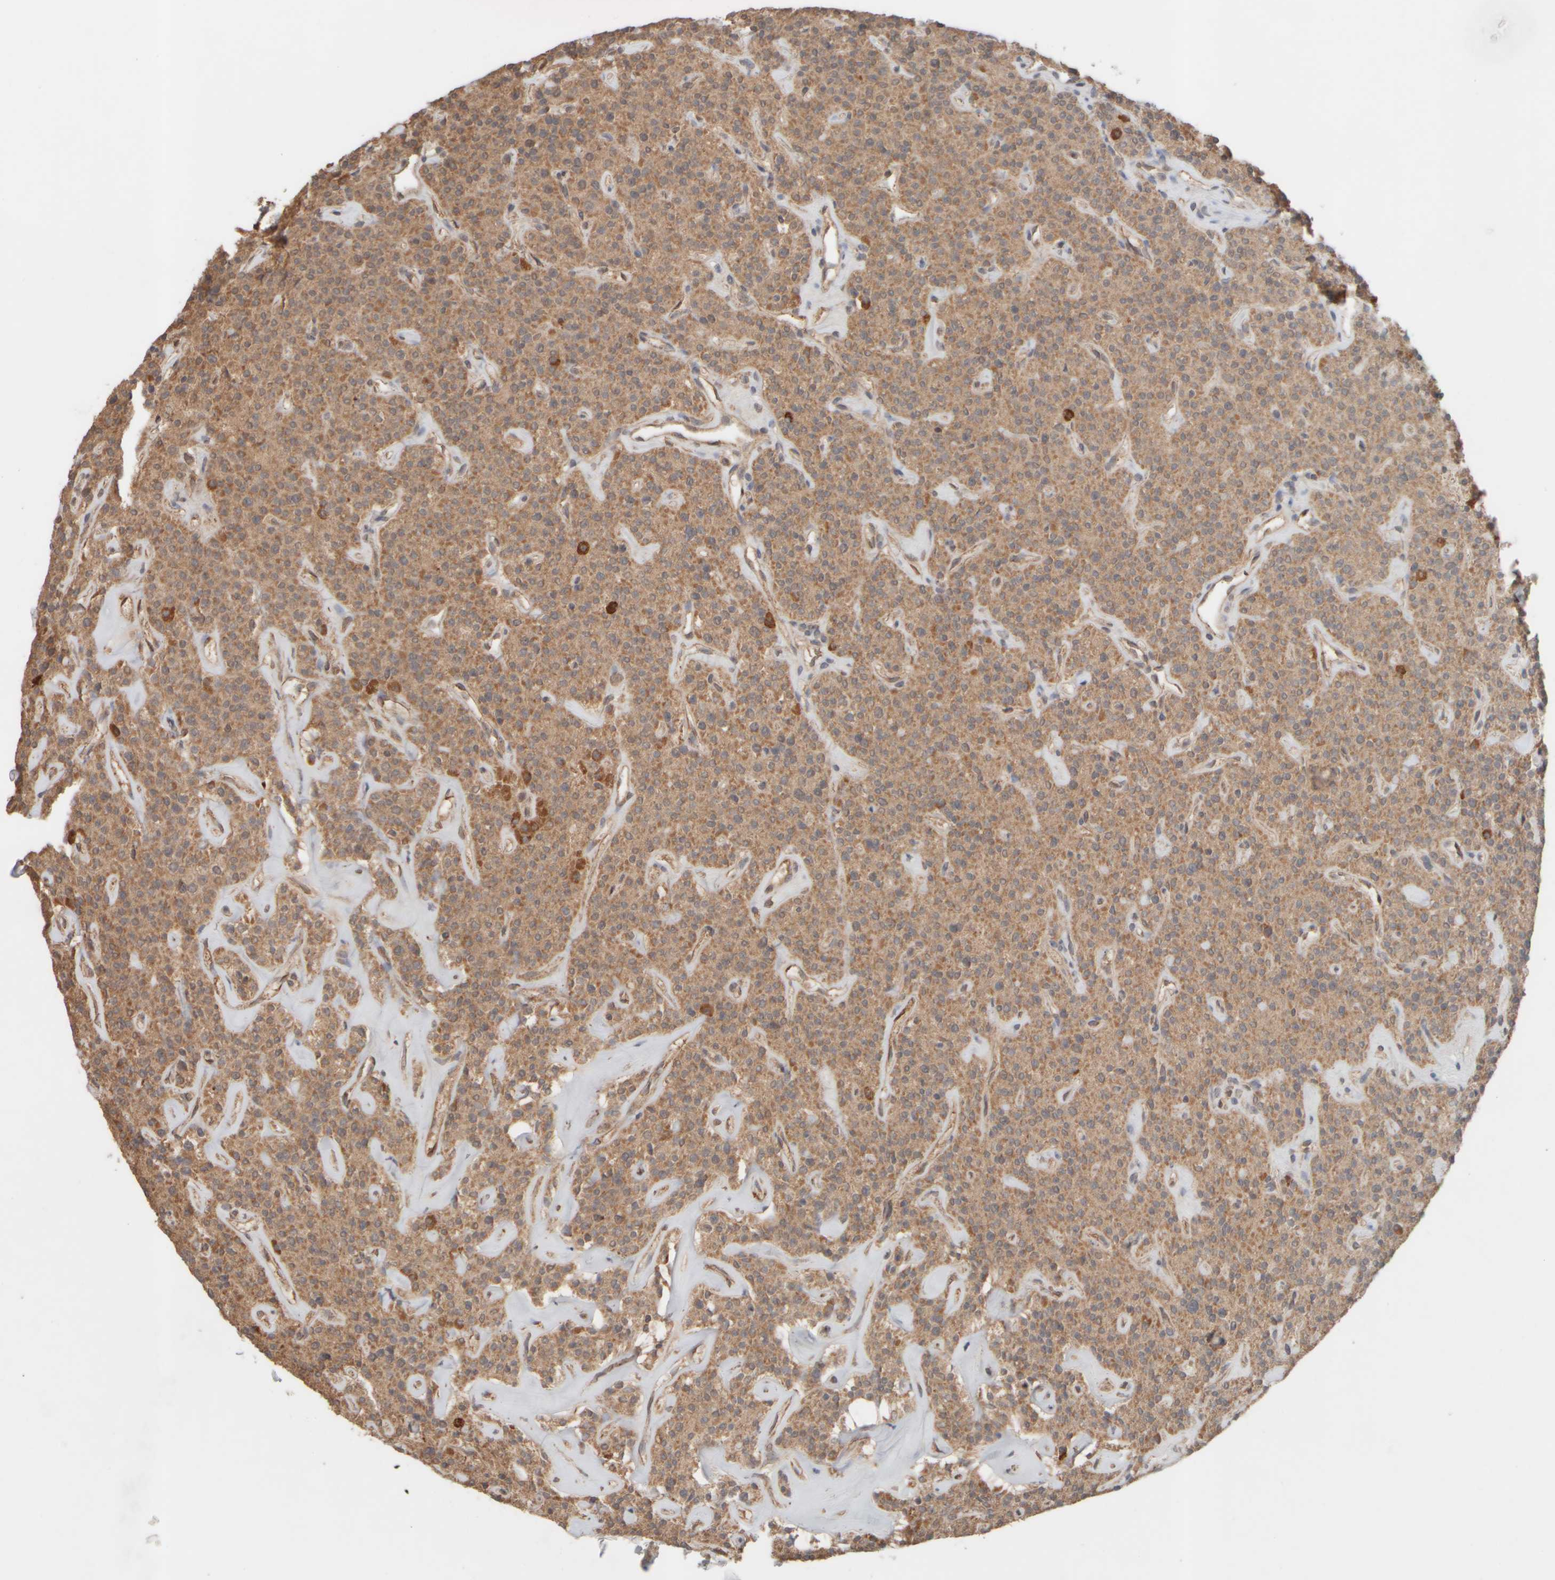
{"staining": {"intensity": "moderate", "quantity": ">75%", "location": "cytoplasmic/membranous"}, "tissue": "parathyroid gland", "cell_type": "Glandular cells", "image_type": "normal", "snomed": [{"axis": "morphology", "description": "Normal tissue, NOS"}, {"axis": "topography", "description": "Parathyroid gland"}], "caption": "This is an image of immunohistochemistry staining of benign parathyroid gland, which shows moderate staining in the cytoplasmic/membranous of glandular cells.", "gene": "EIF2B3", "patient": {"sex": "male", "age": 46}}